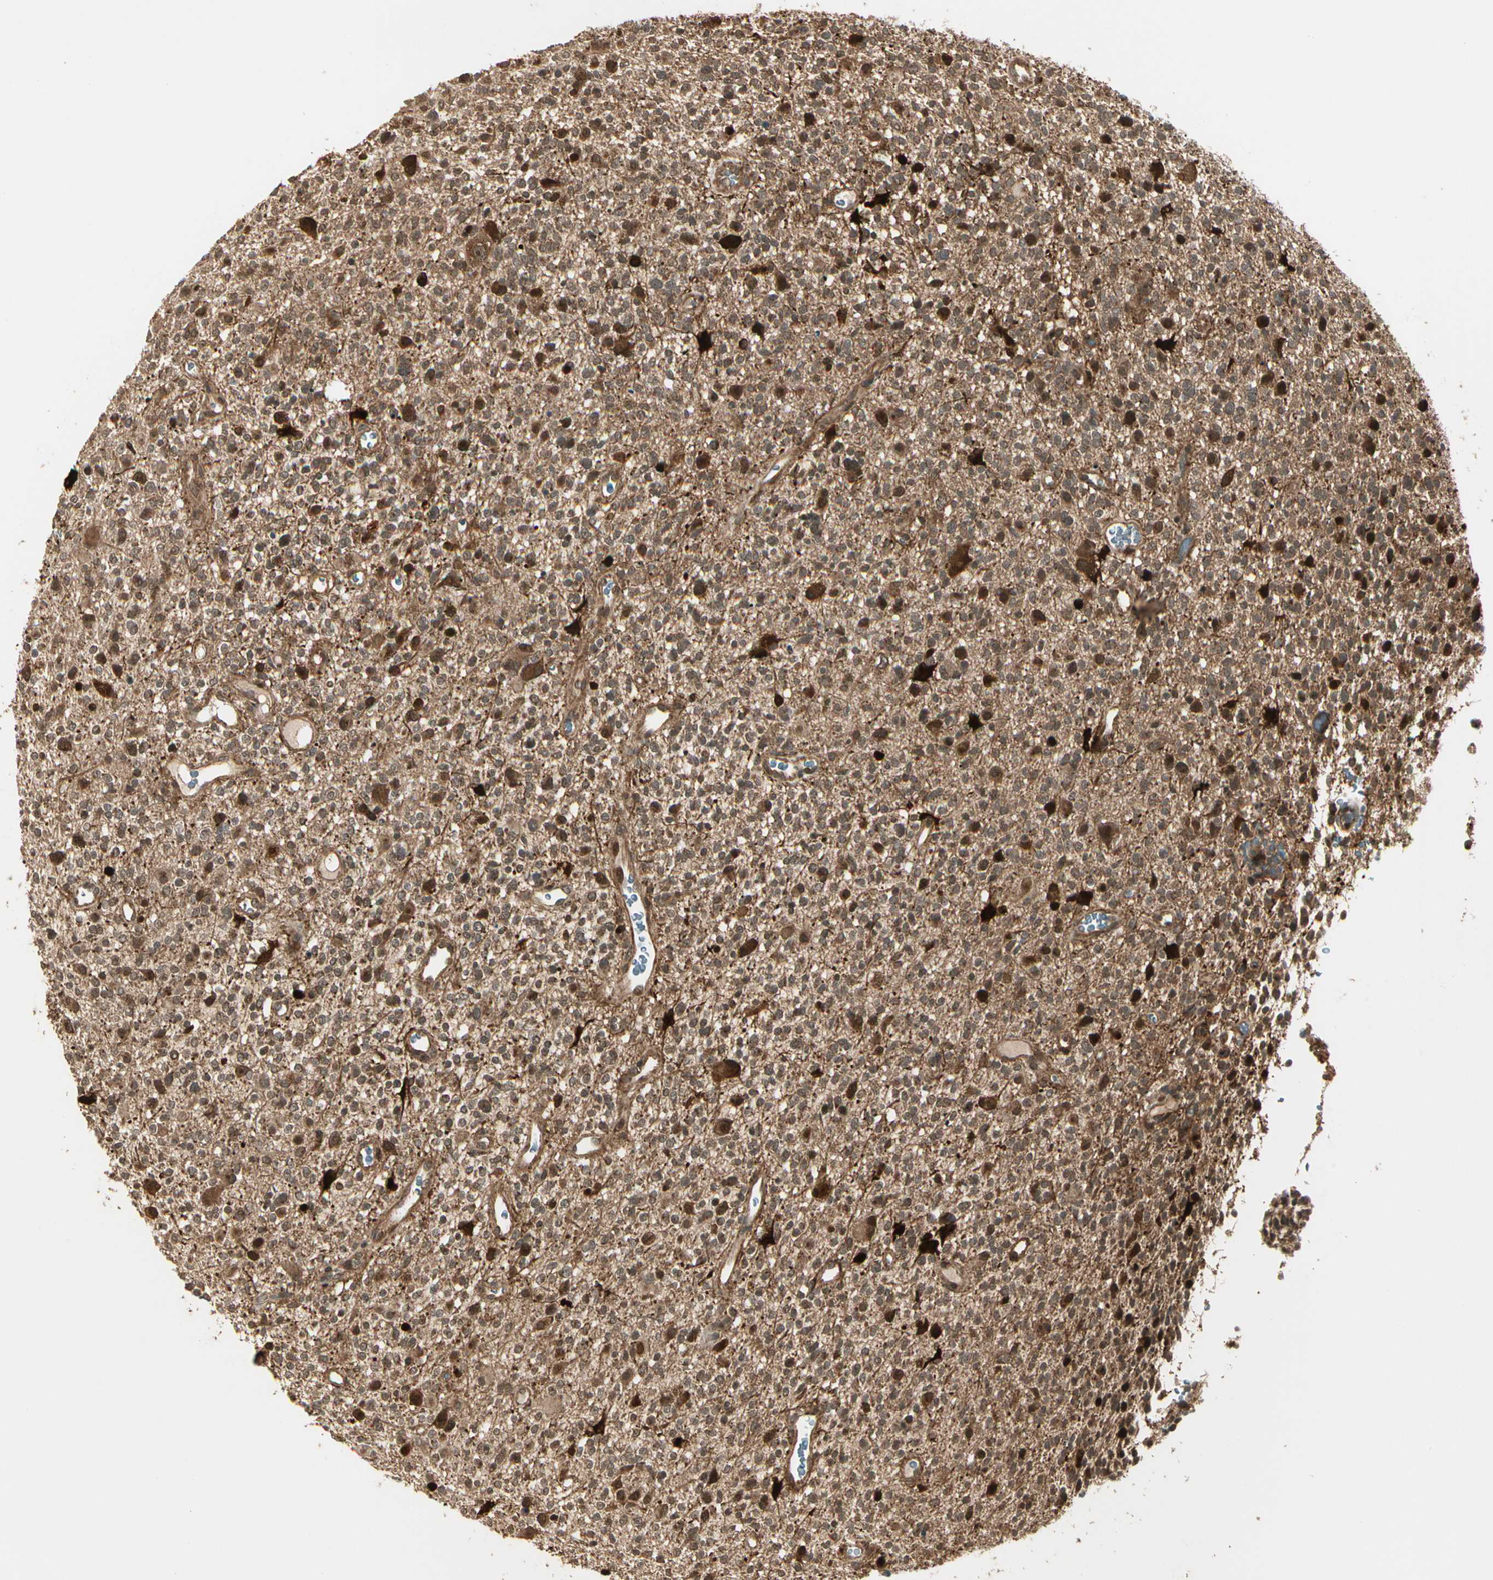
{"staining": {"intensity": "moderate", "quantity": ">75%", "location": "cytoplasmic/membranous"}, "tissue": "glioma", "cell_type": "Tumor cells", "image_type": "cancer", "snomed": [{"axis": "morphology", "description": "Glioma, malignant, High grade"}, {"axis": "topography", "description": "Brain"}], "caption": "The image shows immunohistochemical staining of glioma. There is moderate cytoplasmic/membranous positivity is appreciated in approximately >75% of tumor cells.", "gene": "GLUL", "patient": {"sex": "male", "age": 48}}